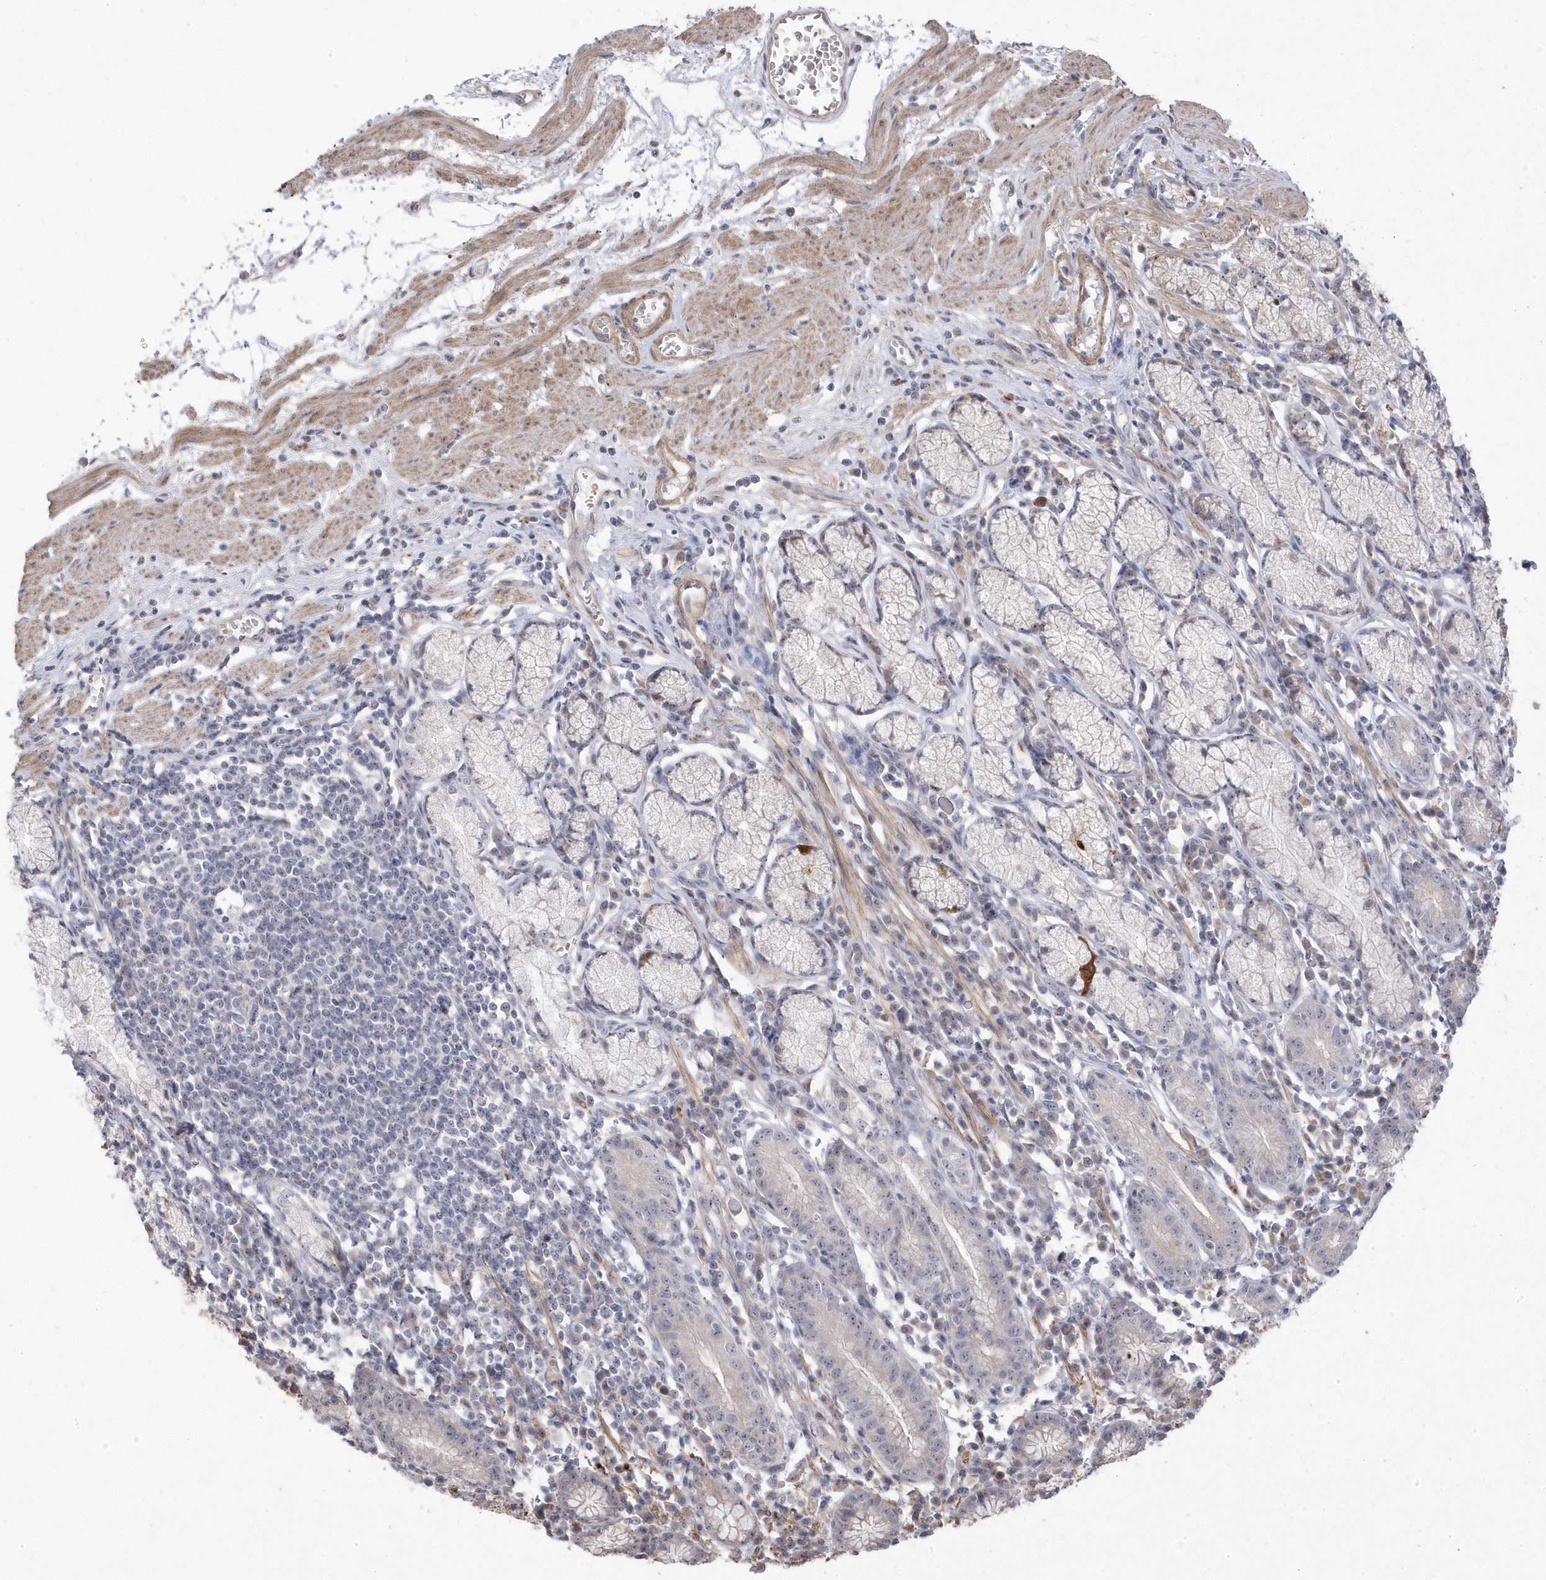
{"staining": {"intensity": "strong", "quantity": "25%-75%", "location": "cytoplasmic/membranous"}, "tissue": "stomach", "cell_type": "Glandular cells", "image_type": "normal", "snomed": [{"axis": "morphology", "description": "Normal tissue, NOS"}, {"axis": "topography", "description": "Stomach"}], "caption": "Immunohistochemical staining of normal stomach reveals high levels of strong cytoplasmic/membranous staining in about 25%-75% of glandular cells.", "gene": "GTPBP6", "patient": {"sex": "male", "age": 55}}